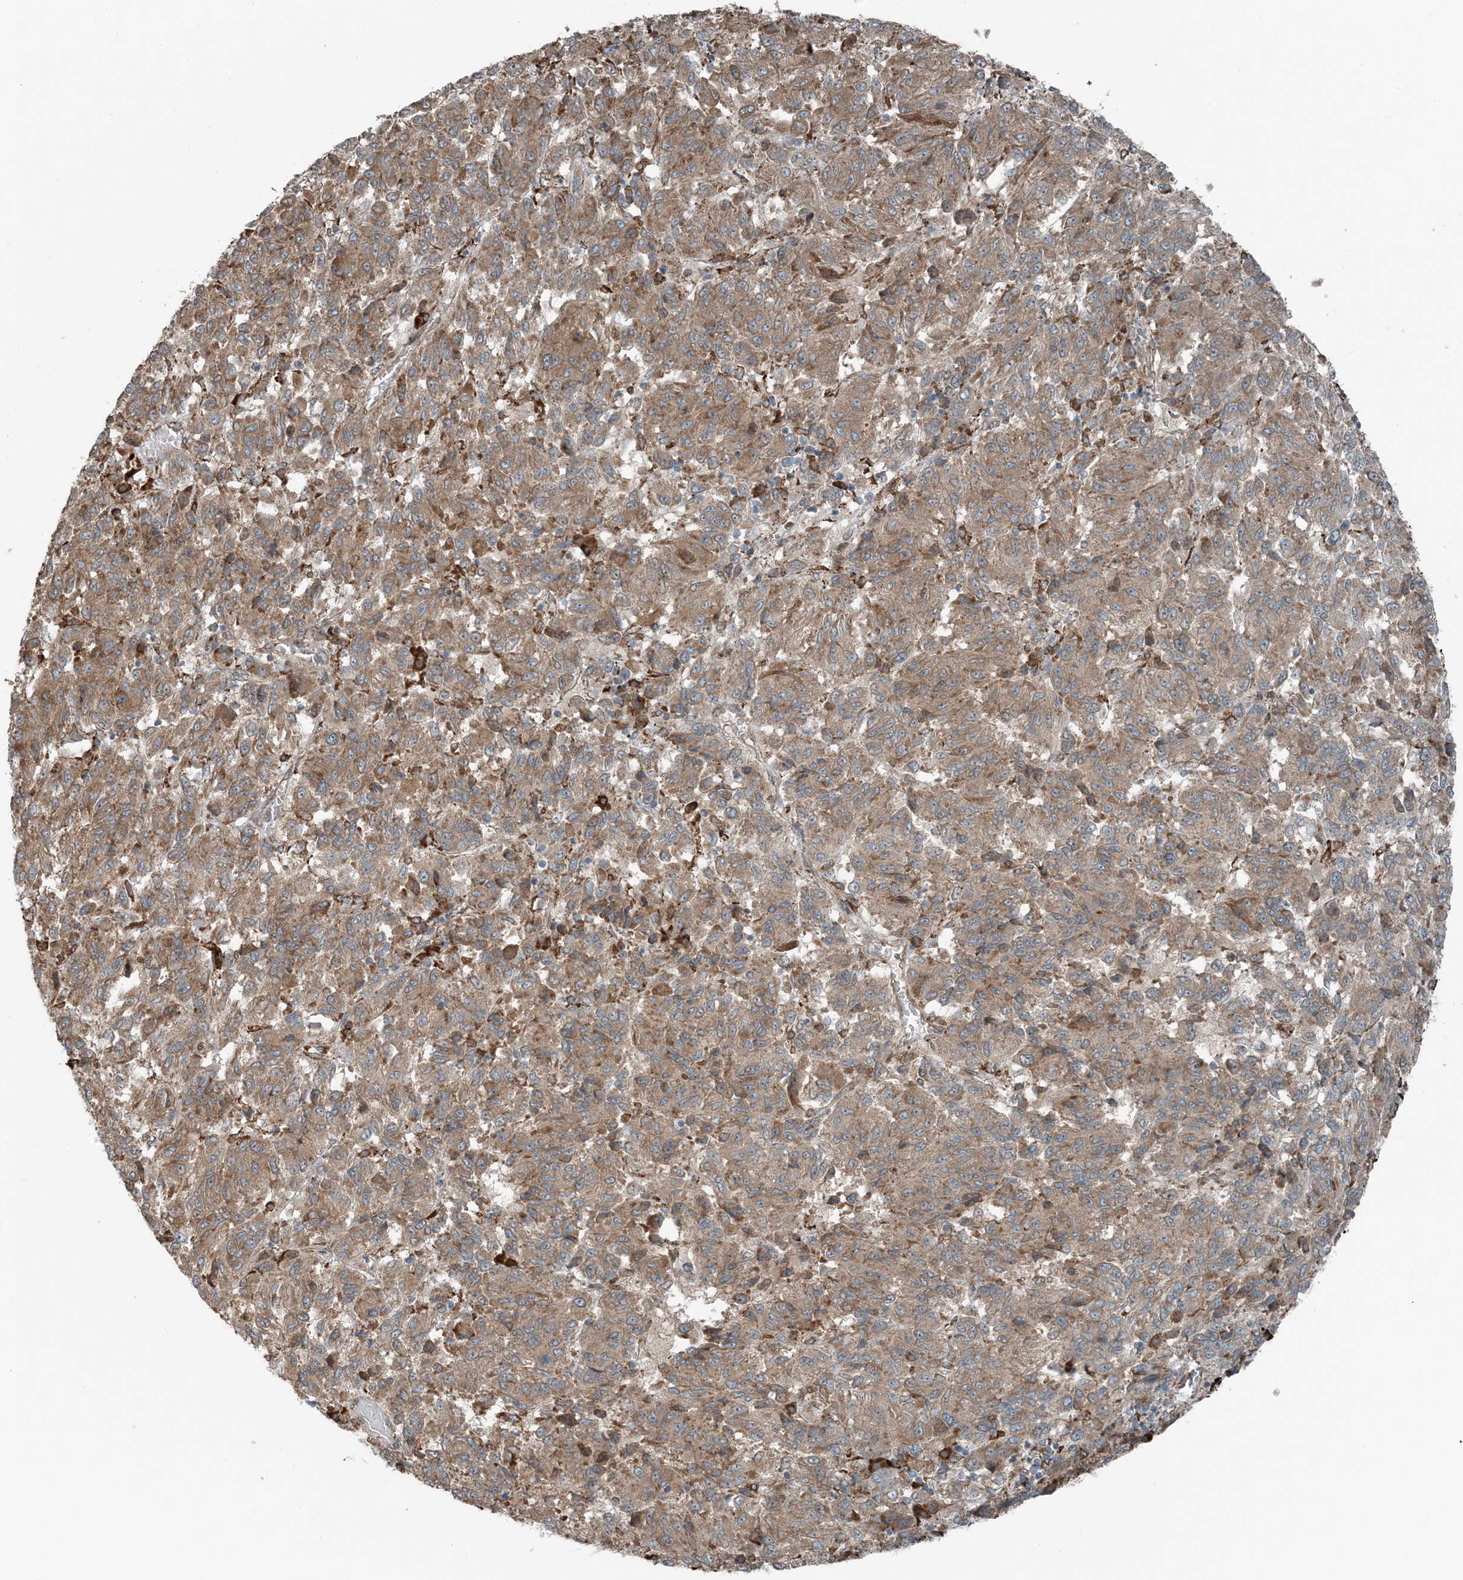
{"staining": {"intensity": "weak", "quantity": ">75%", "location": "cytoplasmic/membranous"}, "tissue": "melanoma", "cell_type": "Tumor cells", "image_type": "cancer", "snomed": [{"axis": "morphology", "description": "Malignant melanoma, Metastatic site"}, {"axis": "topography", "description": "Lung"}], "caption": "IHC (DAB) staining of malignant melanoma (metastatic site) shows weak cytoplasmic/membranous protein positivity in approximately >75% of tumor cells.", "gene": "CERKL", "patient": {"sex": "male", "age": 64}}